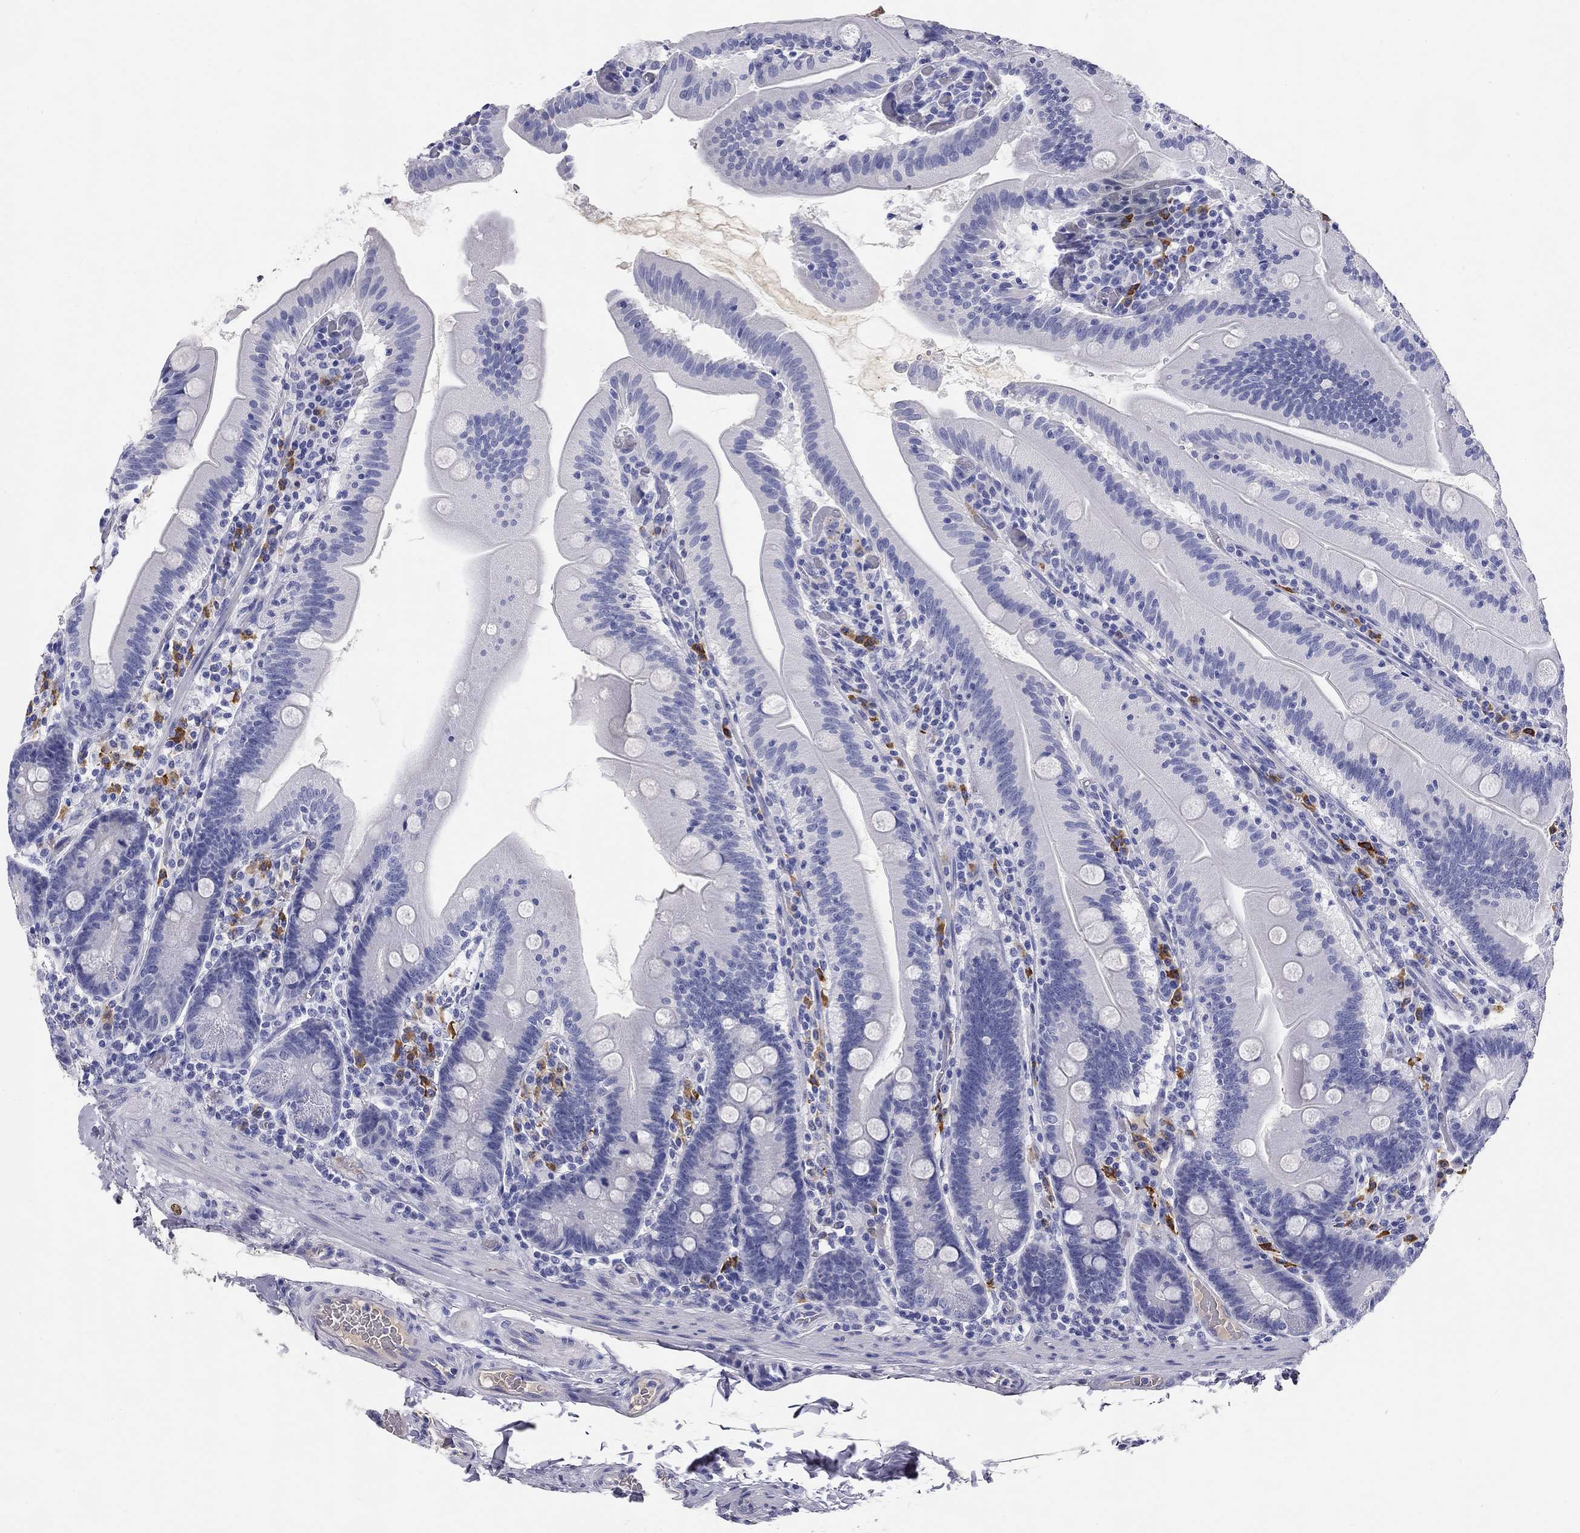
{"staining": {"intensity": "negative", "quantity": "none", "location": "none"}, "tissue": "small intestine", "cell_type": "Glandular cells", "image_type": "normal", "snomed": [{"axis": "morphology", "description": "Normal tissue, NOS"}, {"axis": "topography", "description": "Small intestine"}], "caption": "Unremarkable small intestine was stained to show a protein in brown. There is no significant staining in glandular cells.", "gene": "PHOX2B", "patient": {"sex": "male", "age": 37}}